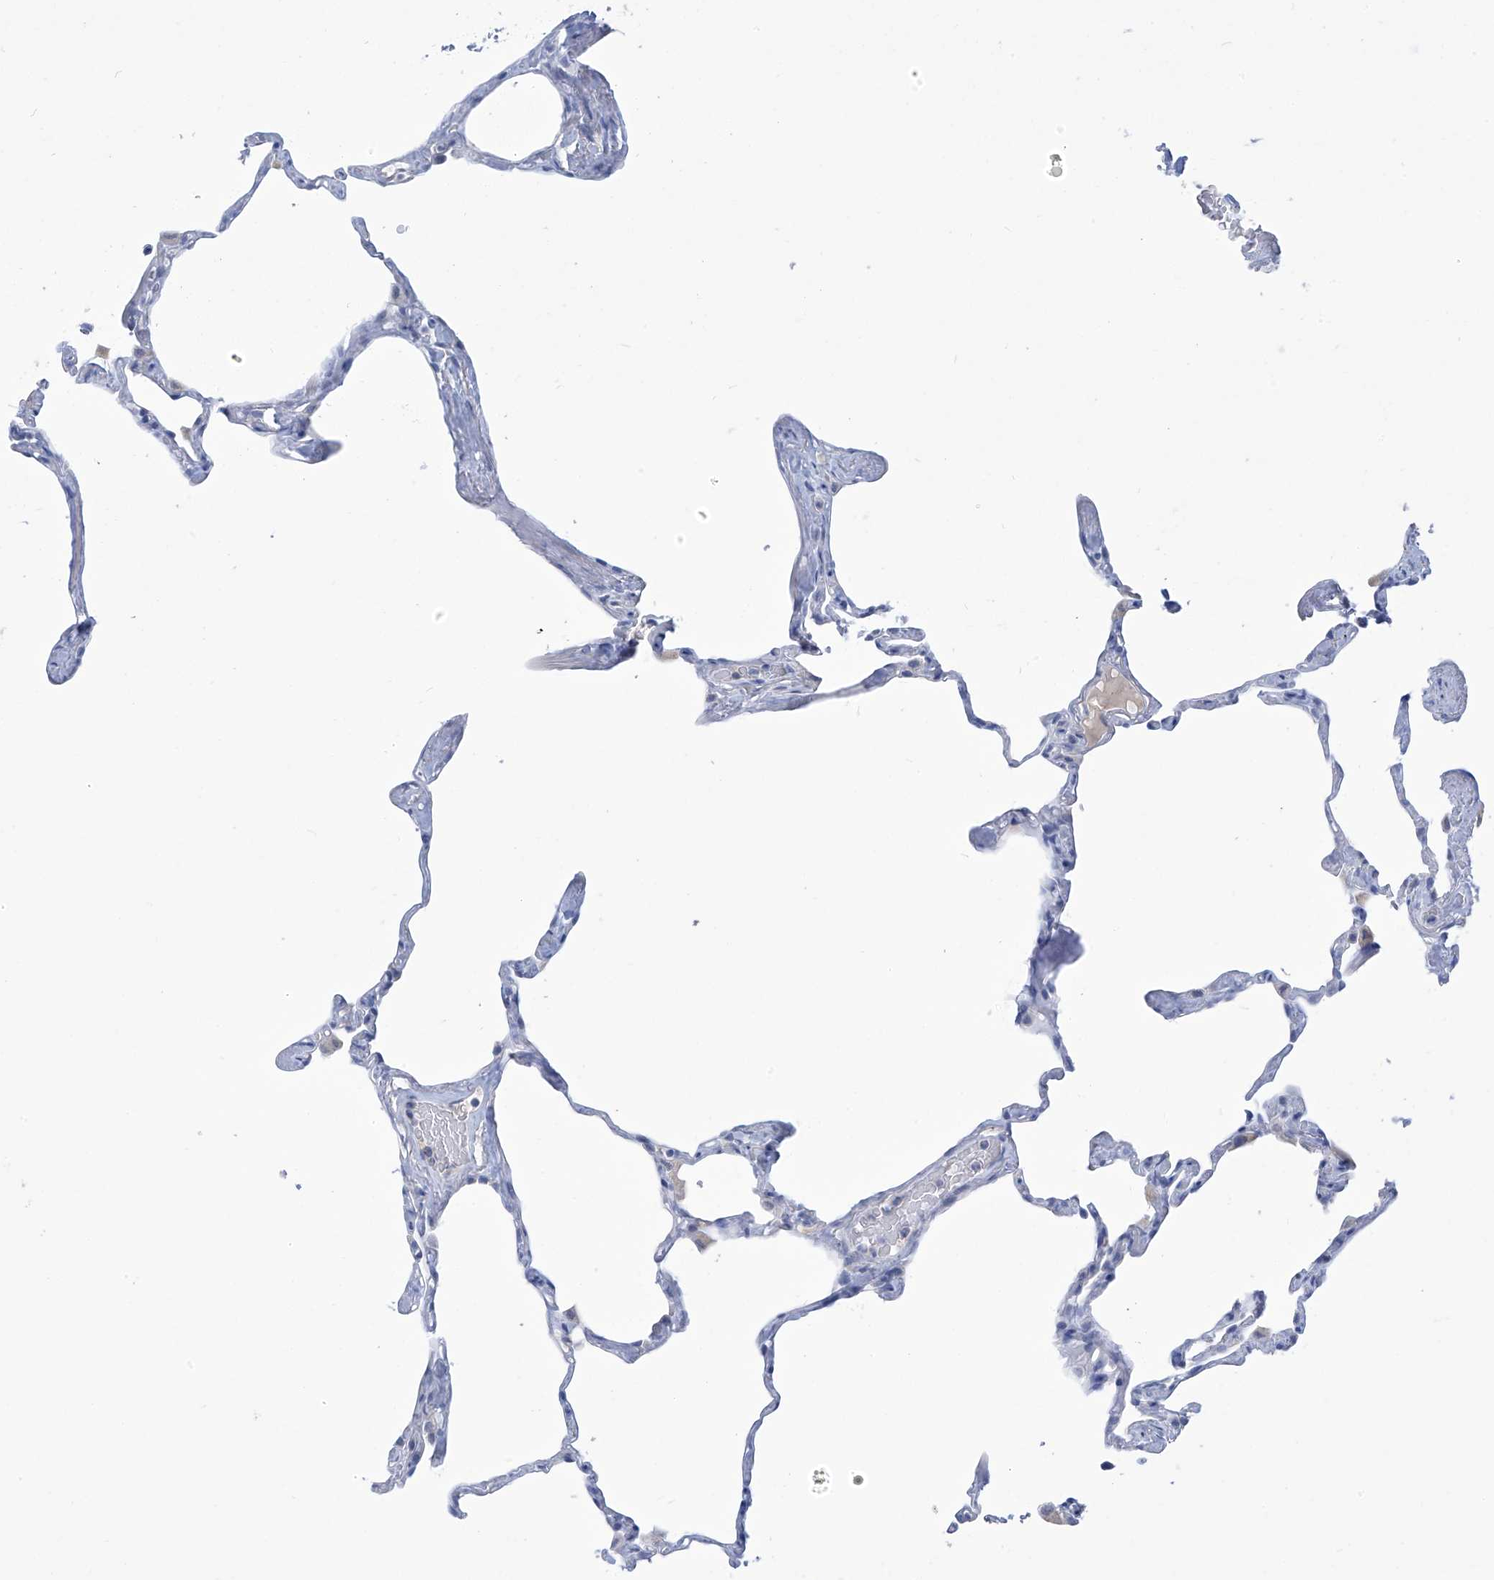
{"staining": {"intensity": "negative", "quantity": "none", "location": "none"}, "tissue": "lung", "cell_type": "Alveolar cells", "image_type": "normal", "snomed": [{"axis": "morphology", "description": "Normal tissue, NOS"}, {"axis": "topography", "description": "Lung"}], "caption": "A high-resolution micrograph shows IHC staining of normal lung, which displays no significant expression in alveolar cells. (IHC, brightfield microscopy, high magnification).", "gene": "IBA57", "patient": {"sex": "male", "age": 65}}